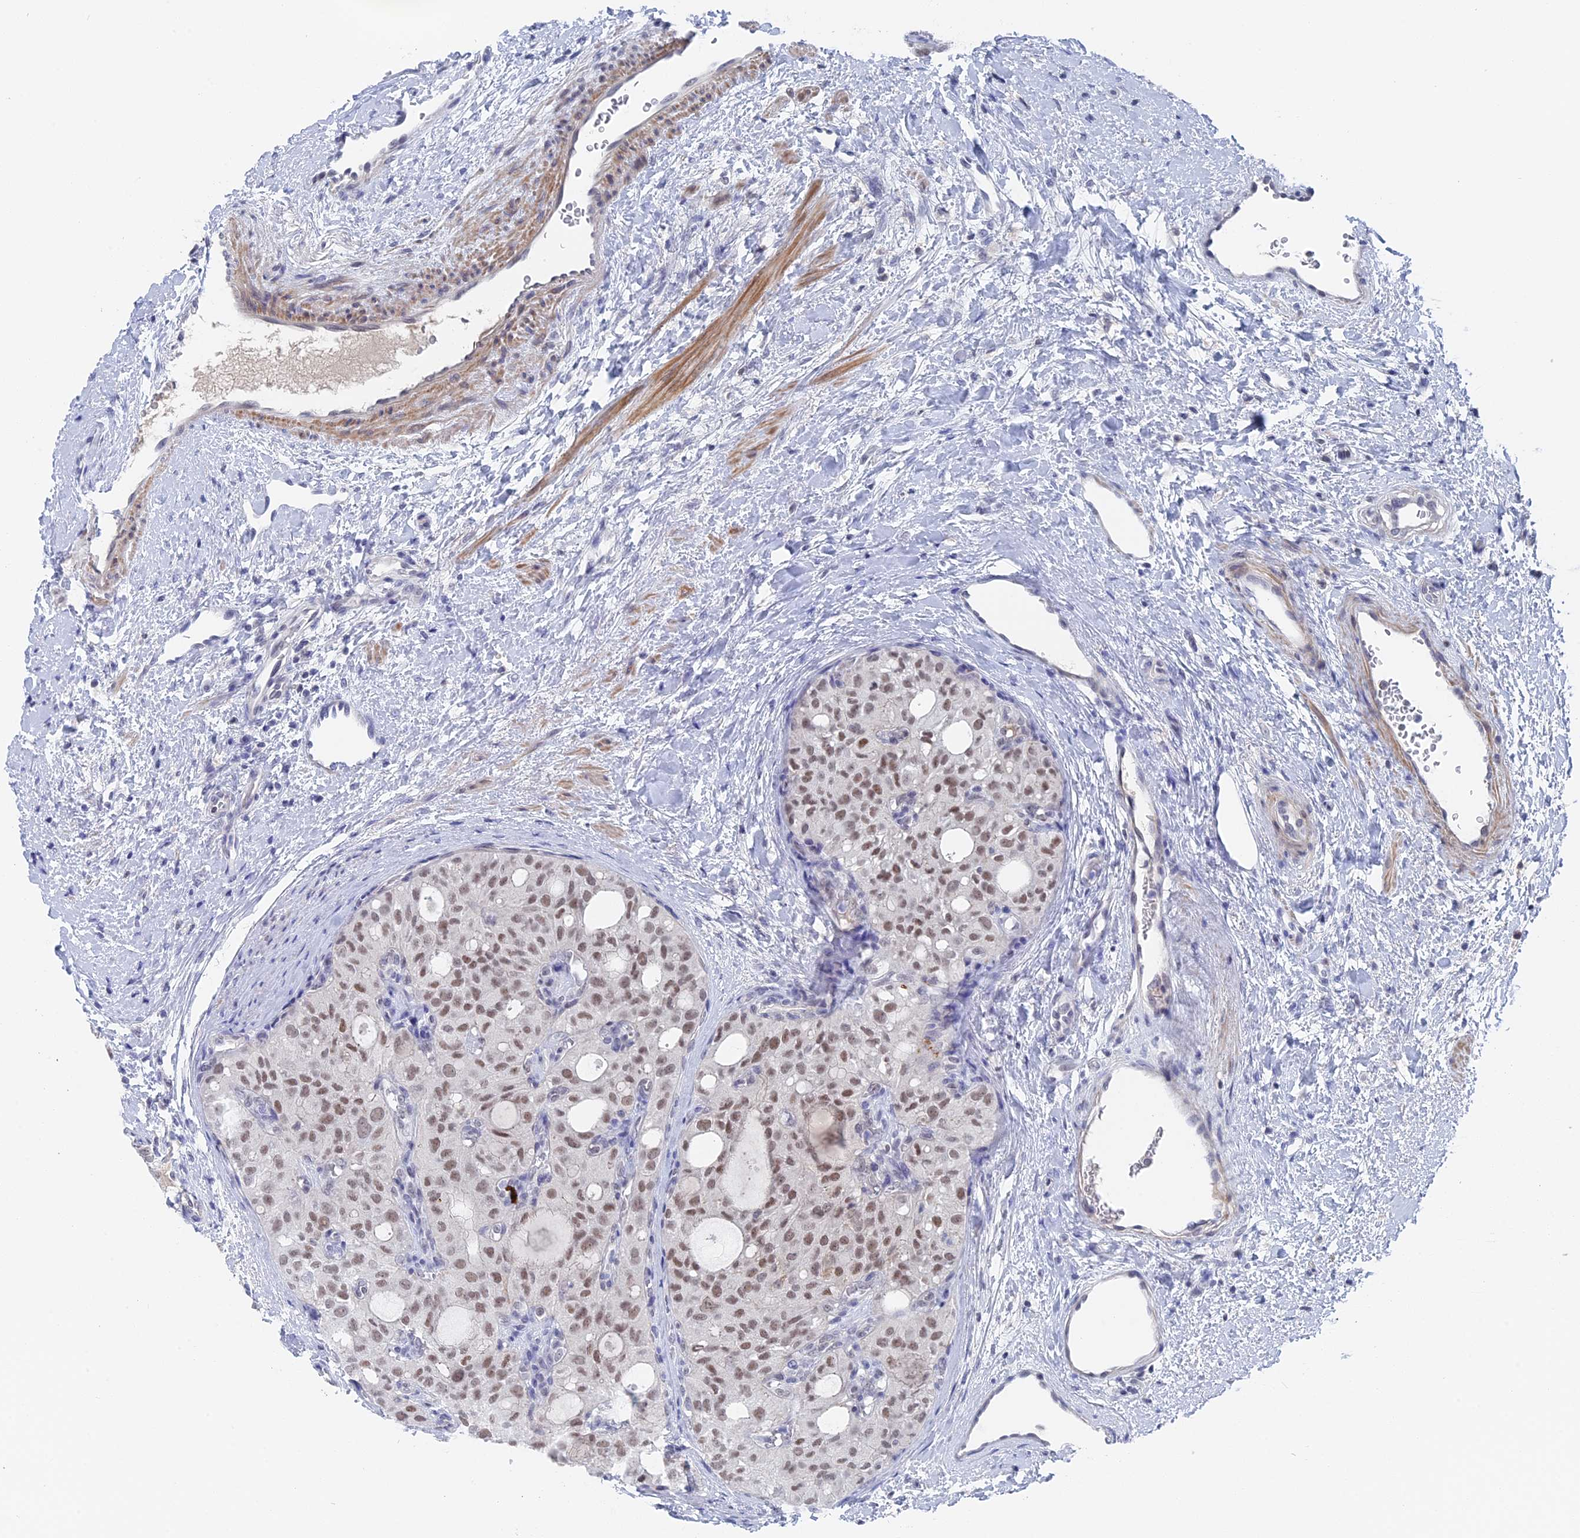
{"staining": {"intensity": "moderate", "quantity": ">75%", "location": "nuclear"}, "tissue": "thyroid cancer", "cell_type": "Tumor cells", "image_type": "cancer", "snomed": [{"axis": "morphology", "description": "Follicular adenoma carcinoma, NOS"}, {"axis": "topography", "description": "Thyroid gland"}], "caption": "Immunohistochemistry (IHC) of human thyroid cancer shows medium levels of moderate nuclear positivity in about >75% of tumor cells. (Stains: DAB (3,3'-diaminobenzidine) in brown, nuclei in blue, Microscopy: brightfield microscopy at high magnification).", "gene": "BRD2", "patient": {"sex": "male", "age": 75}}